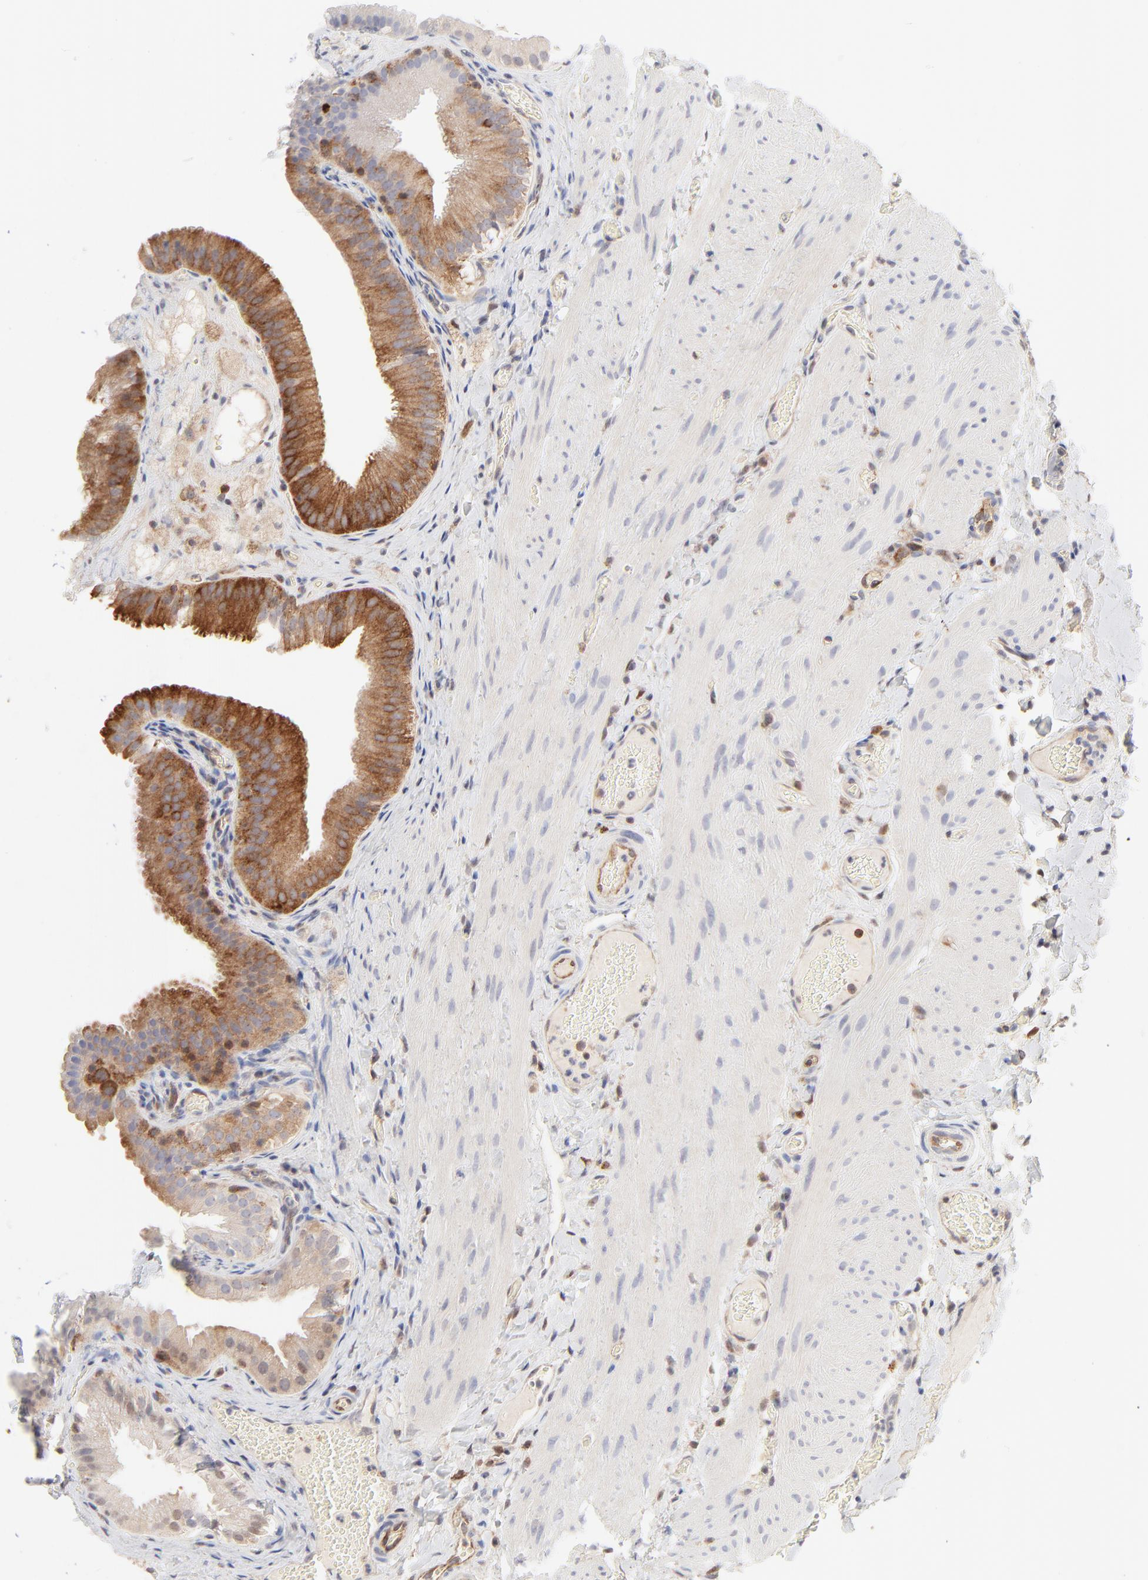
{"staining": {"intensity": "moderate", "quantity": "25%-75%", "location": "cytoplasmic/membranous"}, "tissue": "gallbladder", "cell_type": "Glandular cells", "image_type": "normal", "snomed": [{"axis": "morphology", "description": "Normal tissue, NOS"}, {"axis": "topography", "description": "Gallbladder"}], "caption": "Brown immunohistochemical staining in benign human gallbladder exhibits moderate cytoplasmic/membranous expression in about 25%-75% of glandular cells. The staining is performed using DAB brown chromogen to label protein expression. The nuclei are counter-stained blue using hematoxylin.", "gene": "CDK6", "patient": {"sex": "female", "age": 24}}